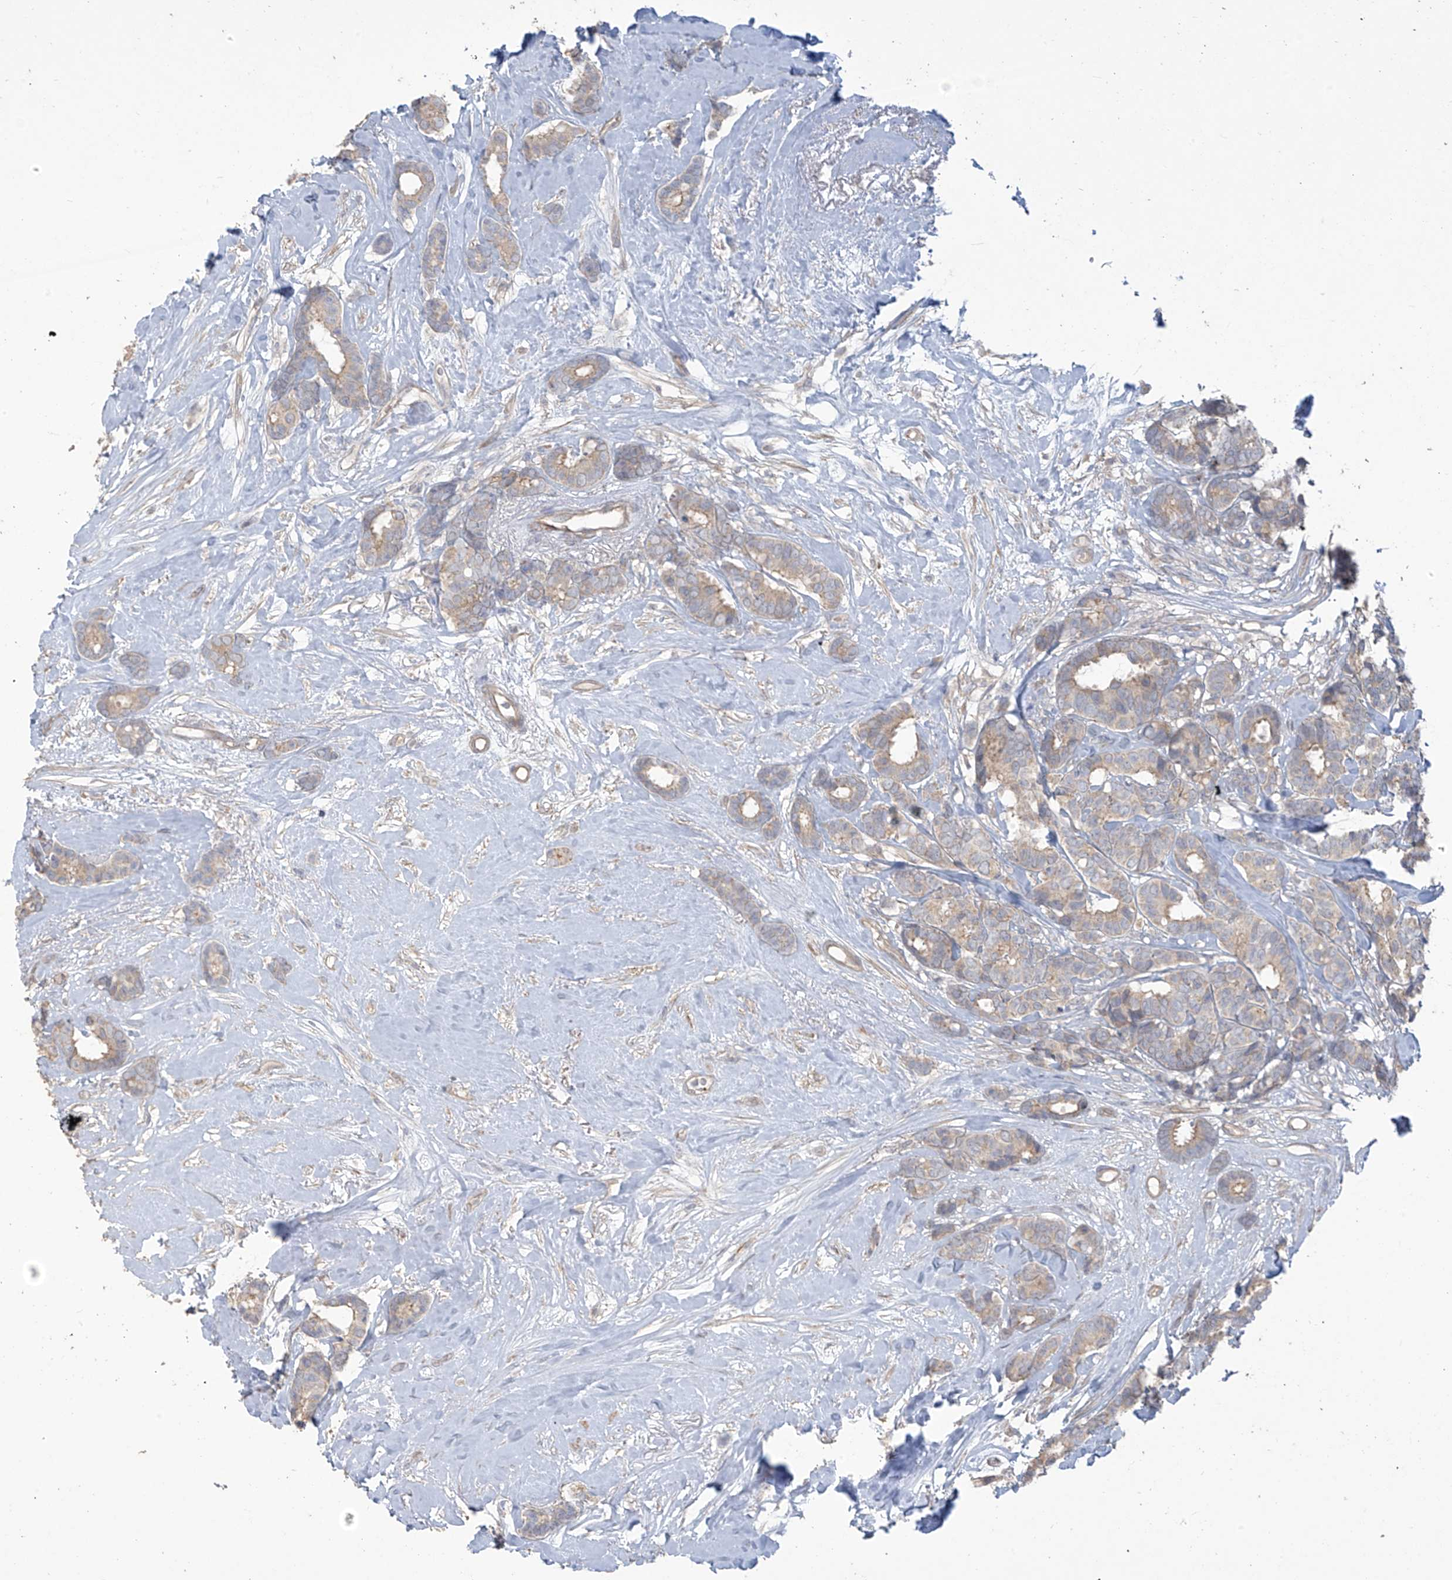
{"staining": {"intensity": "weak", "quantity": "<25%", "location": "cytoplasmic/membranous"}, "tissue": "breast cancer", "cell_type": "Tumor cells", "image_type": "cancer", "snomed": [{"axis": "morphology", "description": "Duct carcinoma"}, {"axis": "topography", "description": "Breast"}], "caption": "Protein analysis of breast intraductal carcinoma demonstrates no significant positivity in tumor cells.", "gene": "MAGIX", "patient": {"sex": "female", "age": 87}}